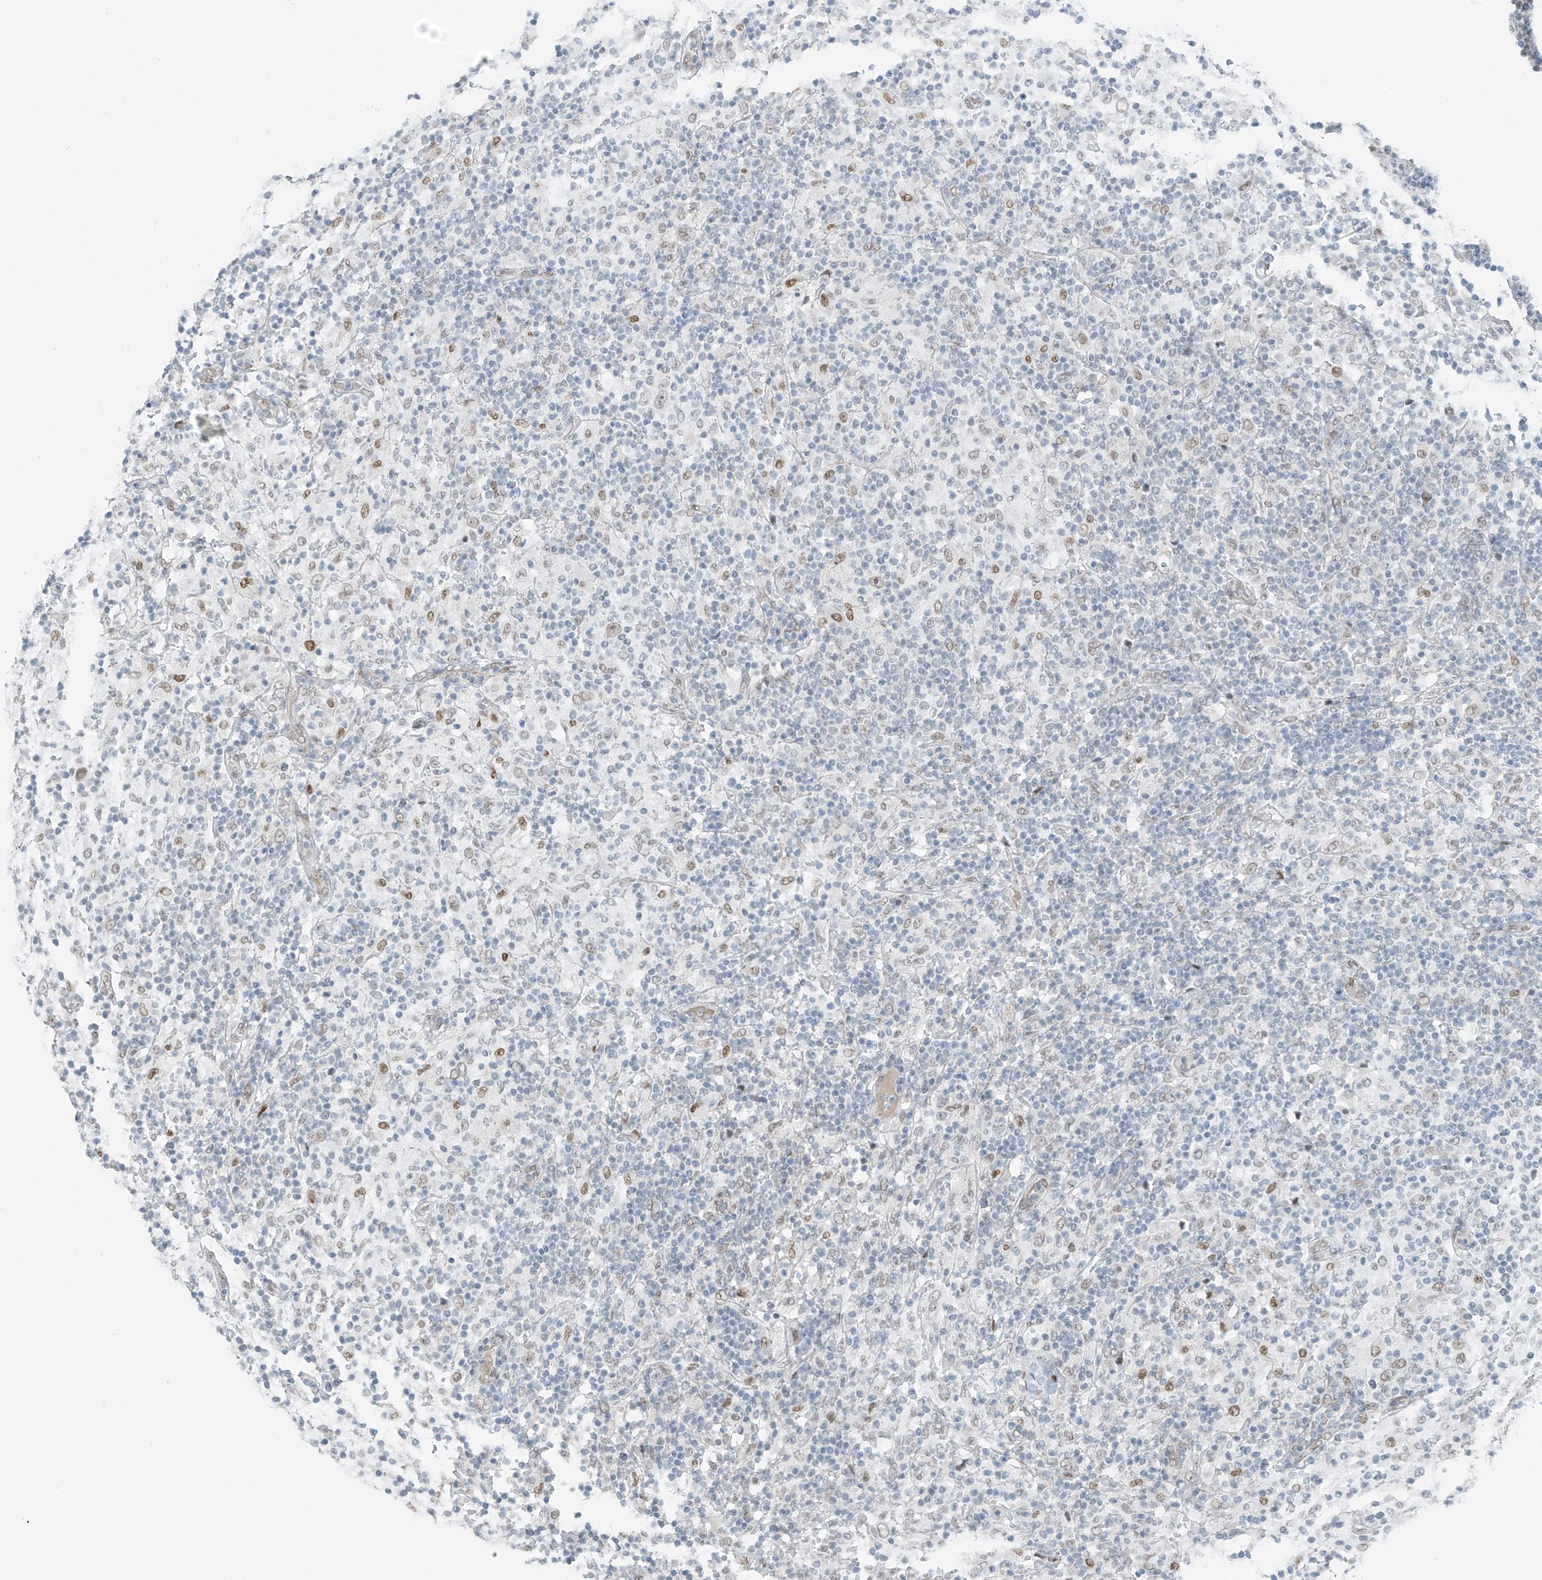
{"staining": {"intensity": "weak", "quantity": ">75%", "location": "nuclear"}, "tissue": "lymphoma", "cell_type": "Tumor cells", "image_type": "cancer", "snomed": [{"axis": "morphology", "description": "Hodgkin's disease, NOS"}, {"axis": "topography", "description": "Lymph node"}], "caption": "Hodgkin's disease tissue displays weak nuclear staining in approximately >75% of tumor cells", "gene": "MCM9", "patient": {"sex": "male", "age": 70}}